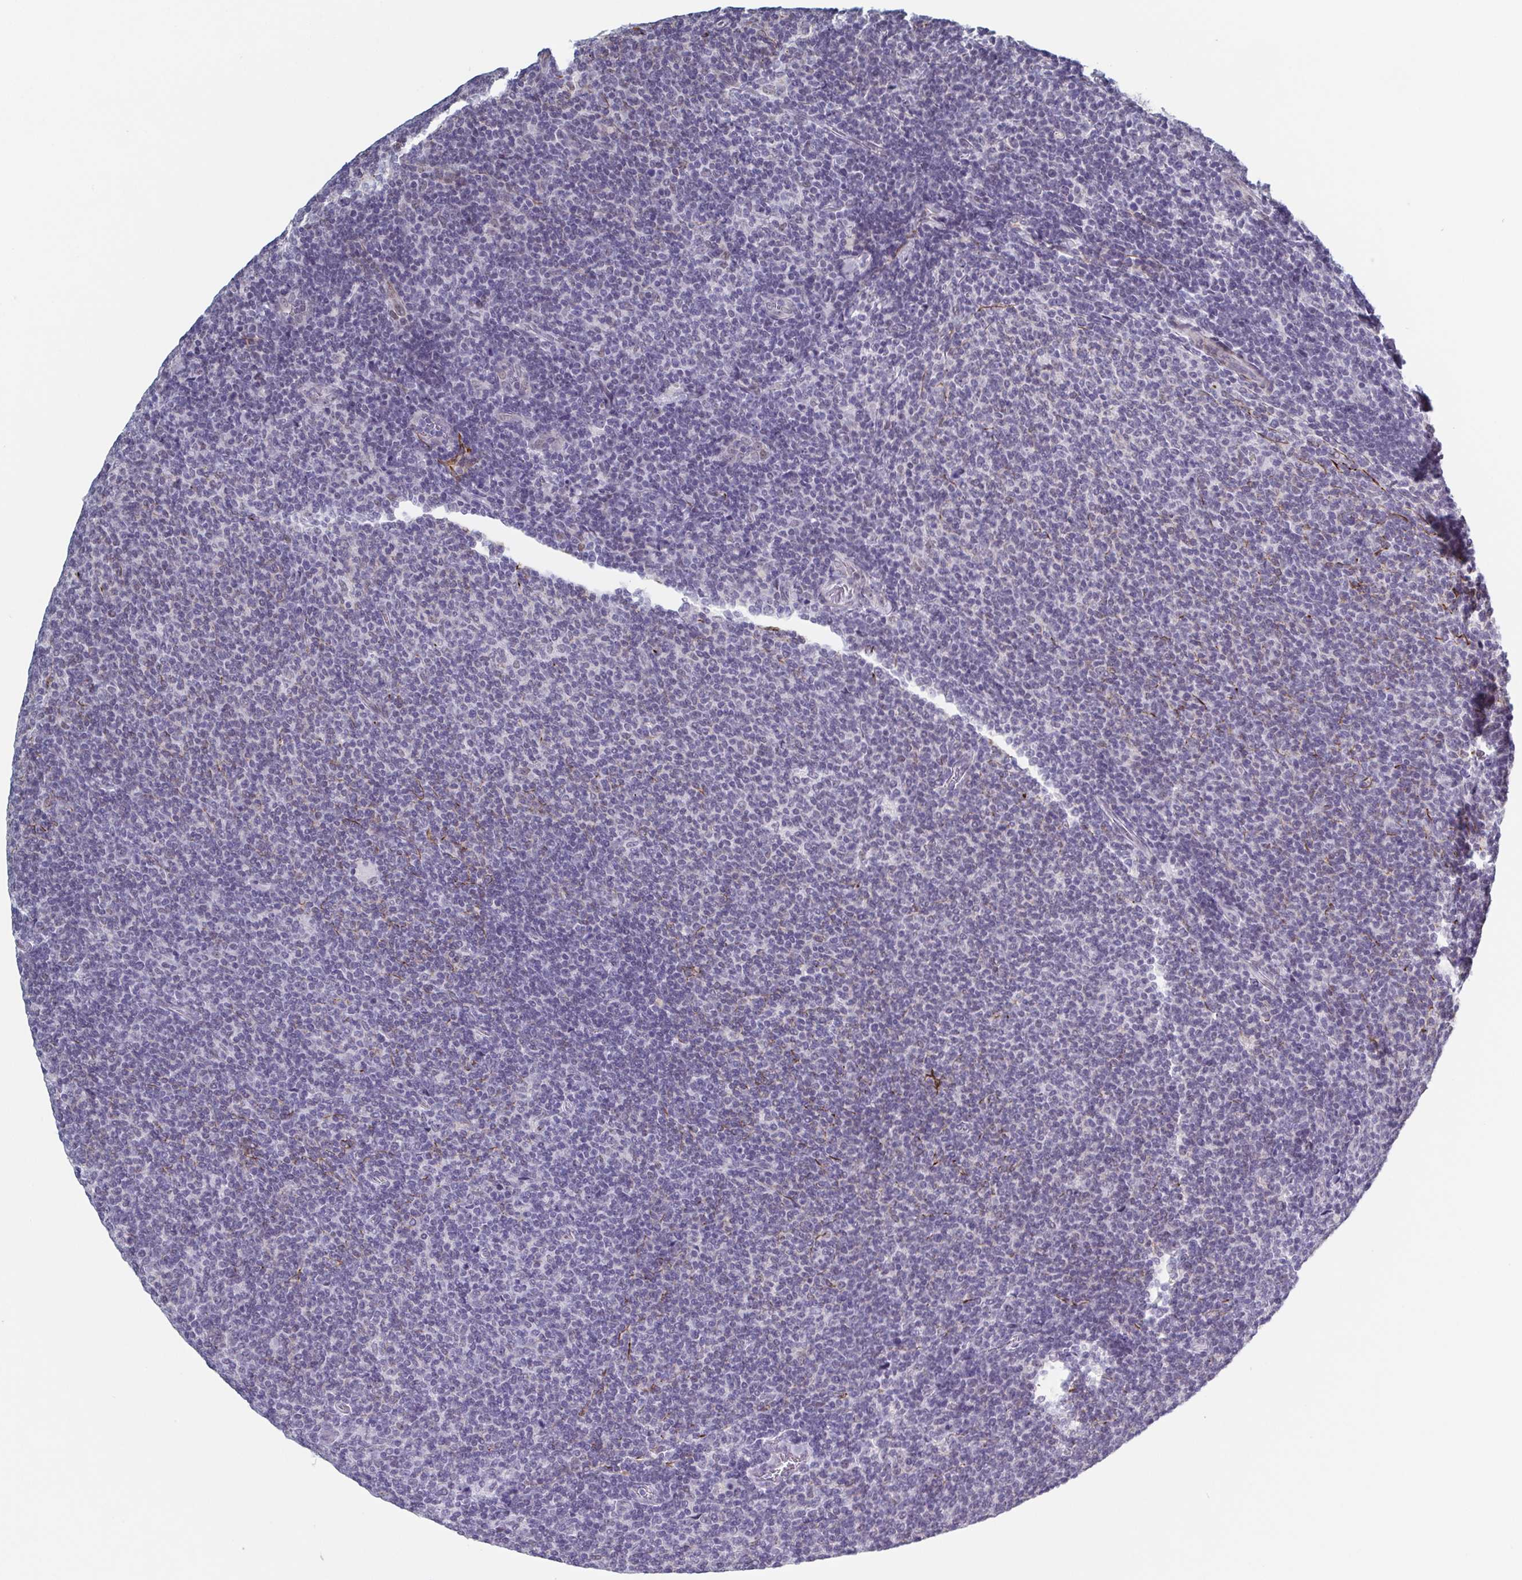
{"staining": {"intensity": "negative", "quantity": "none", "location": "none"}, "tissue": "lymphoma", "cell_type": "Tumor cells", "image_type": "cancer", "snomed": [{"axis": "morphology", "description": "Malignant lymphoma, non-Hodgkin's type, Low grade"}, {"axis": "topography", "description": "Lymph node"}], "caption": "DAB immunohistochemical staining of malignant lymphoma, non-Hodgkin's type (low-grade) shows no significant expression in tumor cells.", "gene": "TMEM92", "patient": {"sex": "male", "age": 52}}